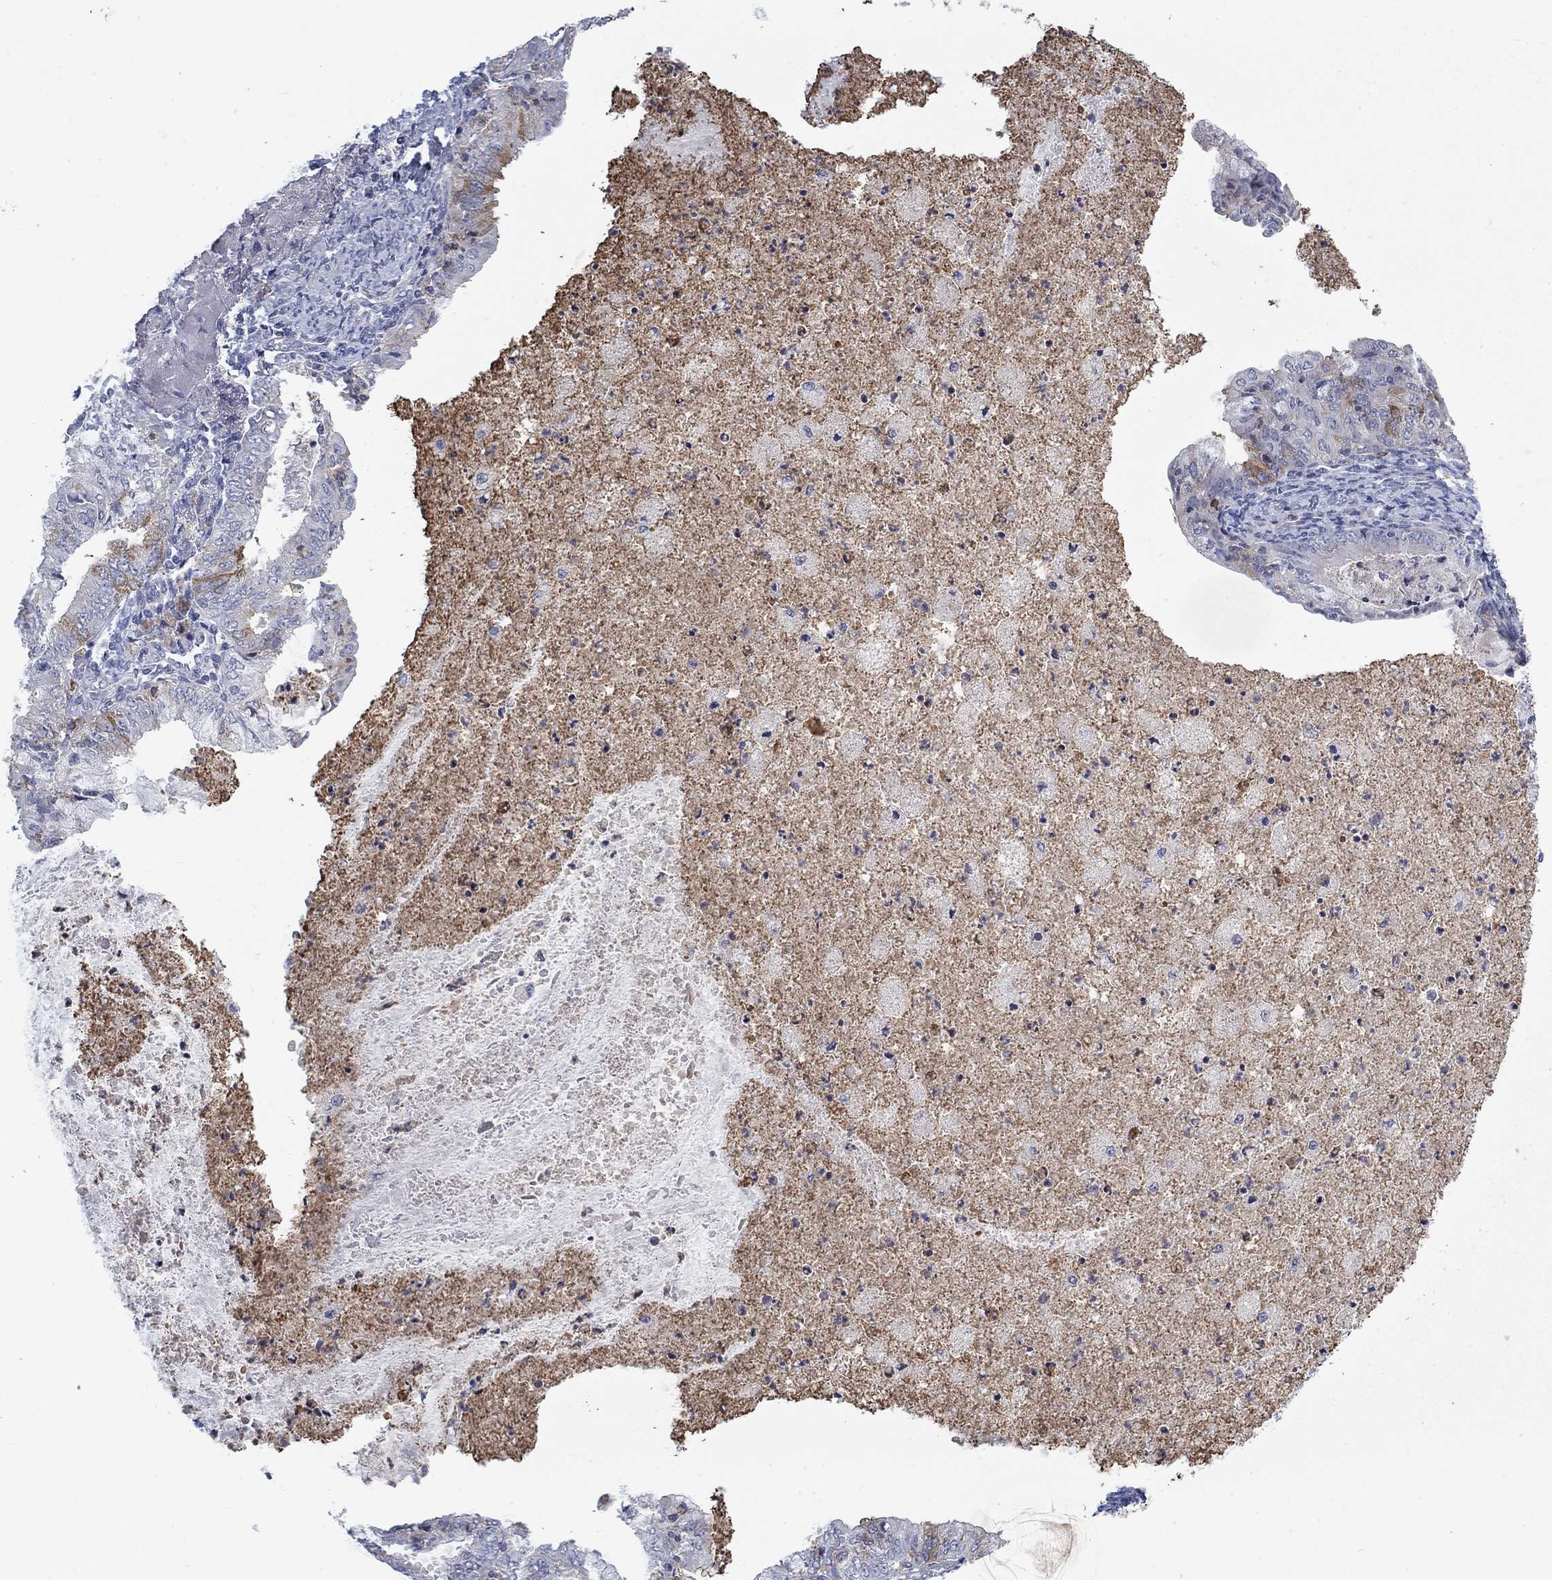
{"staining": {"intensity": "weak", "quantity": "<25%", "location": "cytoplasmic/membranous"}, "tissue": "endometrial cancer", "cell_type": "Tumor cells", "image_type": "cancer", "snomed": [{"axis": "morphology", "description": "Adenocarcinoma, NOS"}, {"axis": "topography", "description": "Endometrium"}], "caption": "Protein analysis of endometrial adenocarcinoma reveals no significant expression in tumor cells.", "gene": "KIF15", "patient": {"sex": "female", "age": 57}}